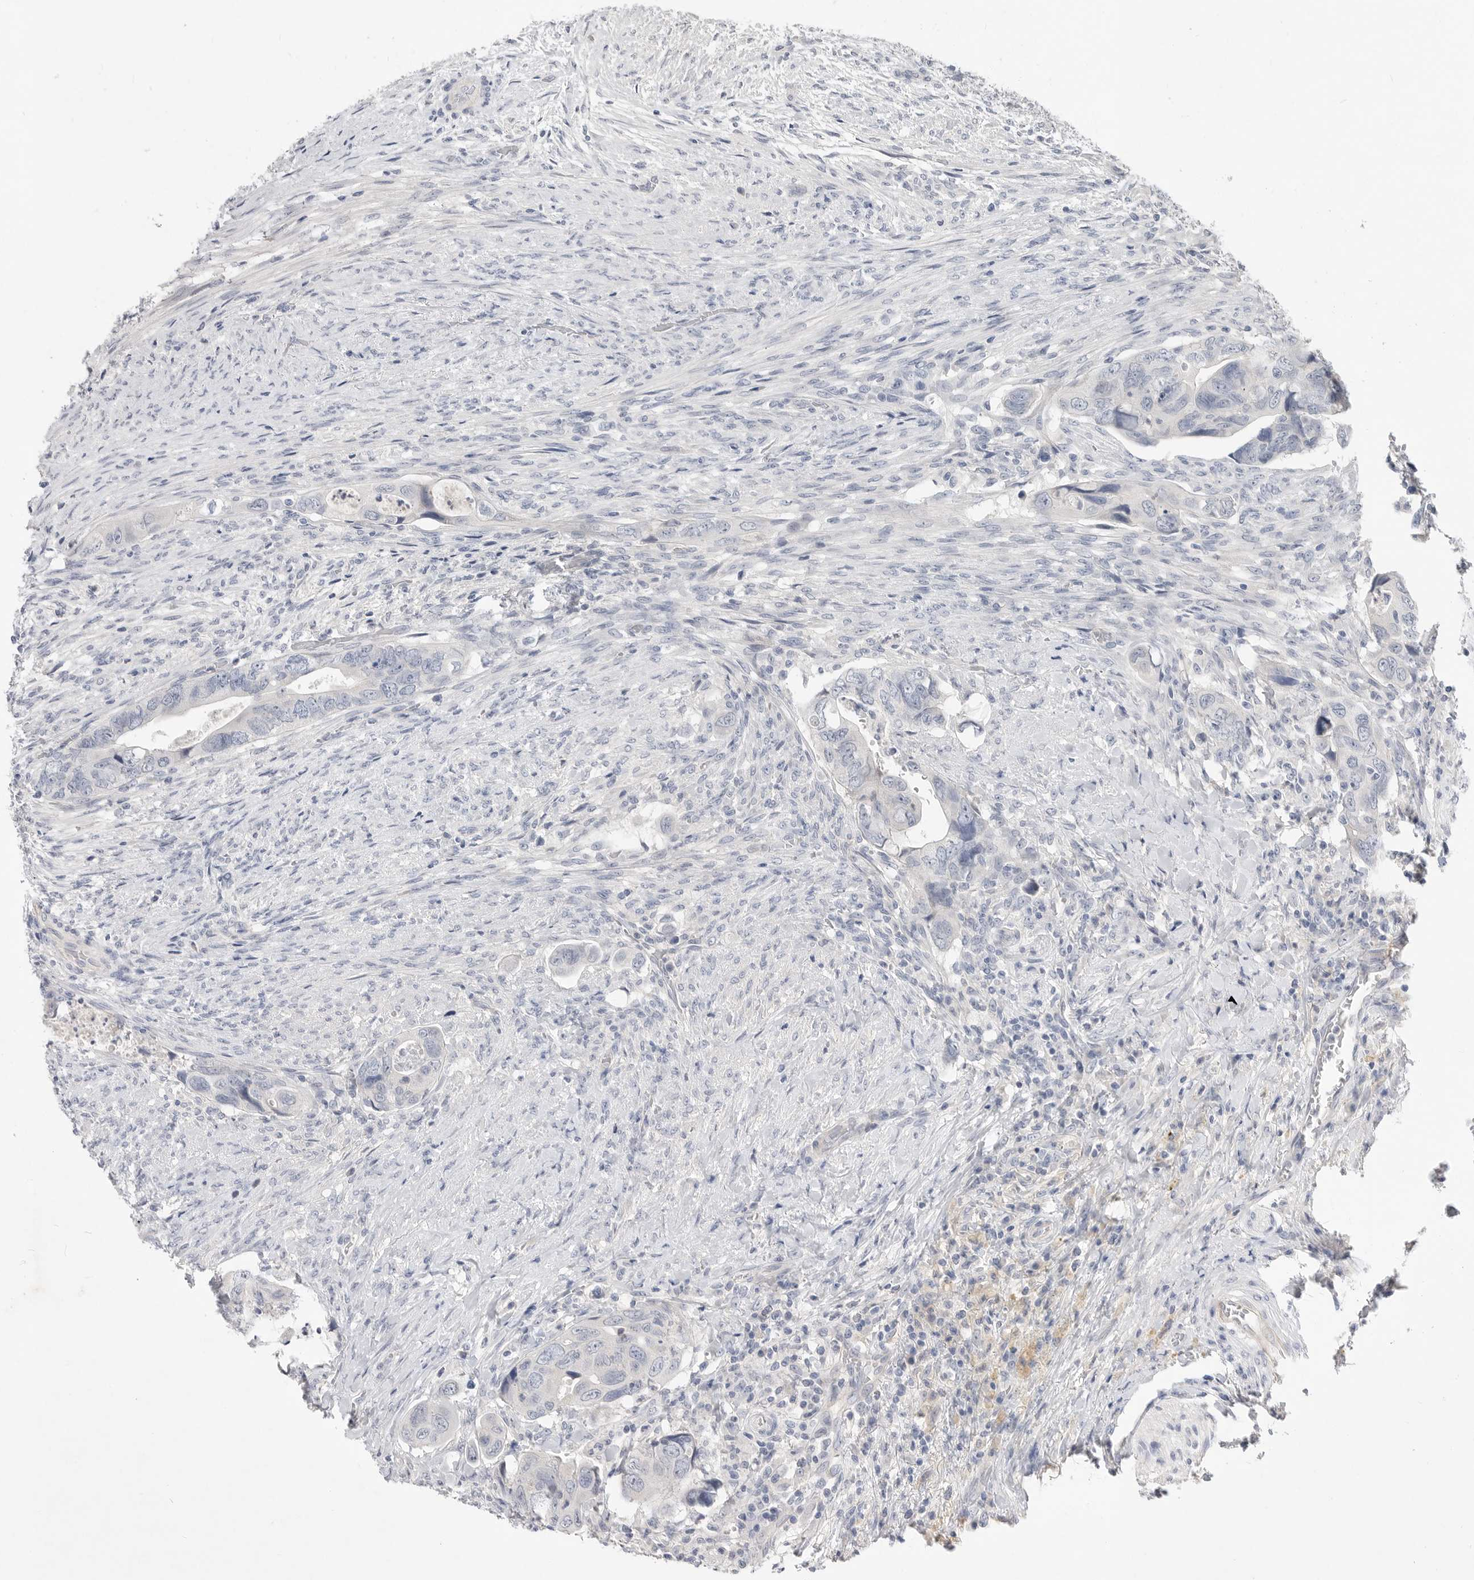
{"staining": {"intensity": "negative", "quantity": "none", "location": "none"}, "tissue": "colorectal cancer", "cell_type": "Tumor cells", "image_type": "cancer", "snomed": [{"axis": "morphology", "description": "Adenocarcinoma, NOS"}, {"axis": "topography", "description": "Rectum"}], "caption": "Colorectal cancer (adenocarcinoma) was stained to show a protein in brown. There is no significant positivity in tumor cells. (Brightfield microscopy of DAB IHC at high magnification).", "gene": "ITGAD", "patient": {"sex": "male", "age": 63}}